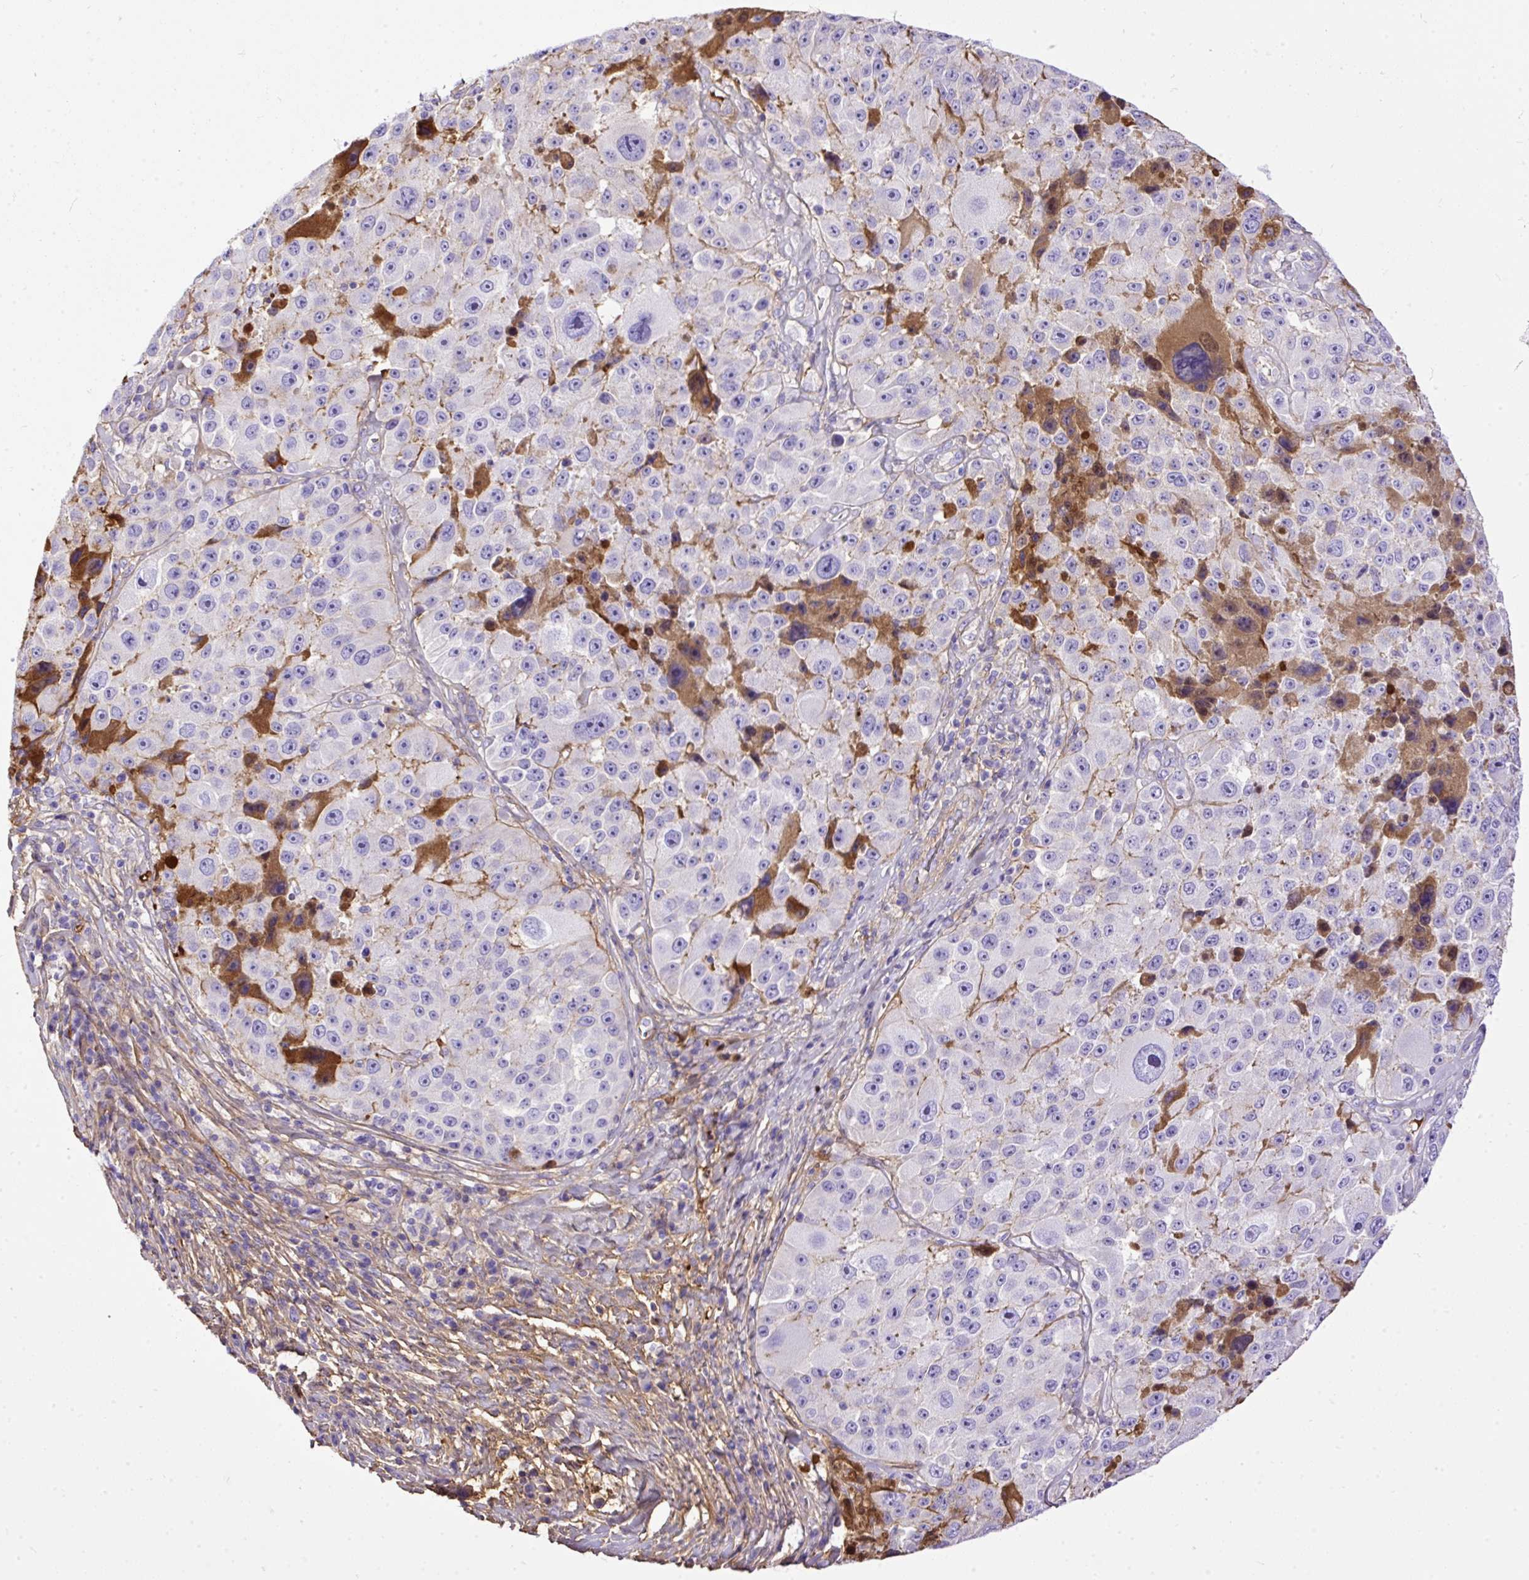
{"staining": {"intensity": "negative", "quantity": "none", "location": "none"}, "tissue": "melanoma", "cell_type": "Tumor cells", "image_type": "cancer", "snomed": [{"axis": "morphology", "description": "Malignant melanoma, Metastatic site"}, {"axis": "topography", "description": "Lymph node"}], "caption": "Tumor cells are negative for protein expression in human melanoma.", "gene": "CLEC3B", "patient": {"sex": "male", "age": 62}}